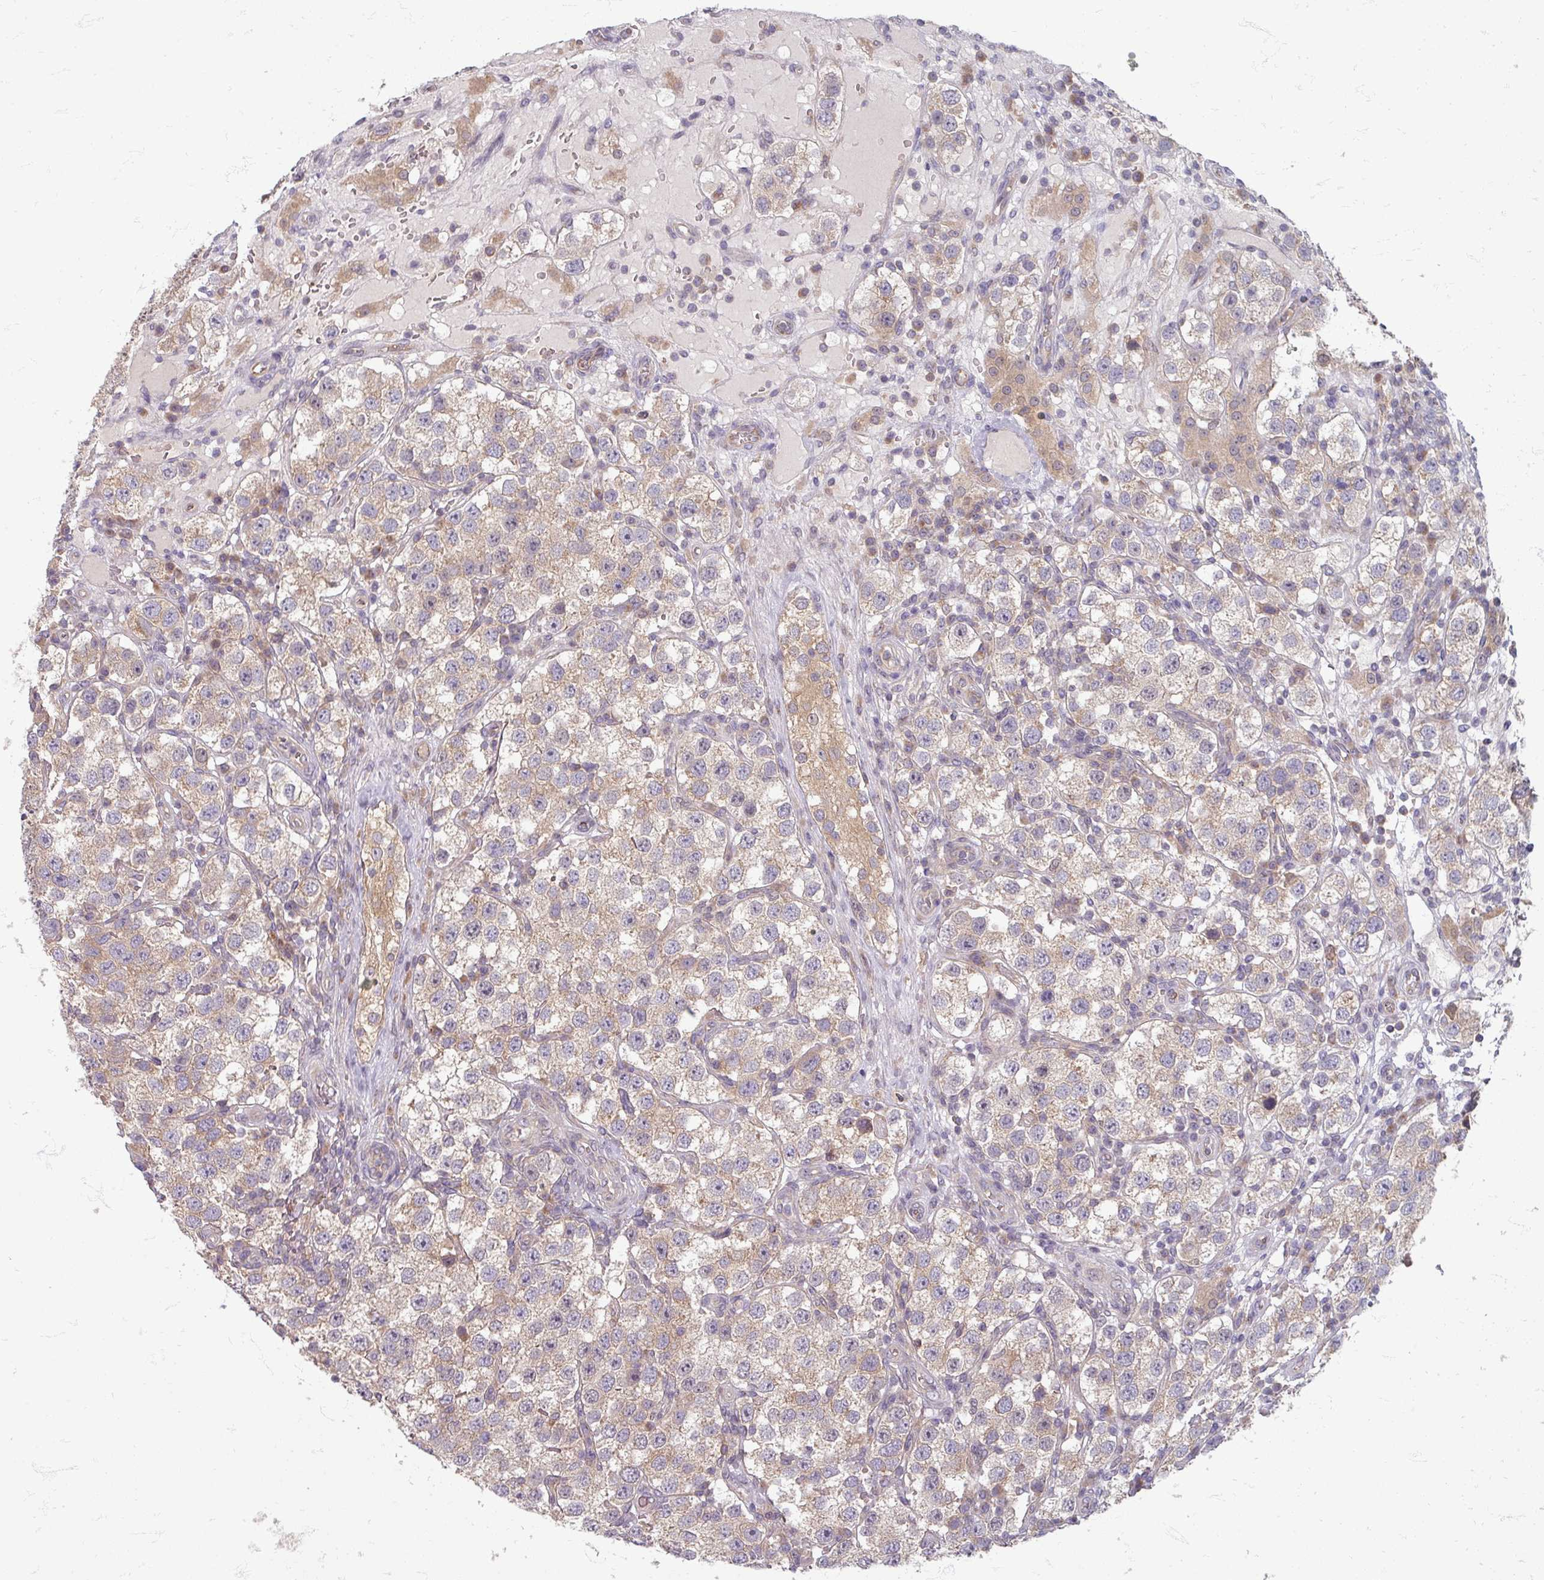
{"staining": {"intensity": "weak", "quantity": "25%-75%", "location": "cytoplasmic/membranous"}, "tissue": "testis cancer", "cell_type": "Tumor cells", "image_type": "cancer", "snomed": [{"axis": "morphology", "description": "Seminoma, NOS"}, {"axis": "topography", "description": "Testis"}], "caption": "A brown stain shows weak cytoplasmic/membranous staining of a protein in human testis seminoma tumor cells.", "gene": "STAM", "patient": {"sex": "male", "age": 37}}